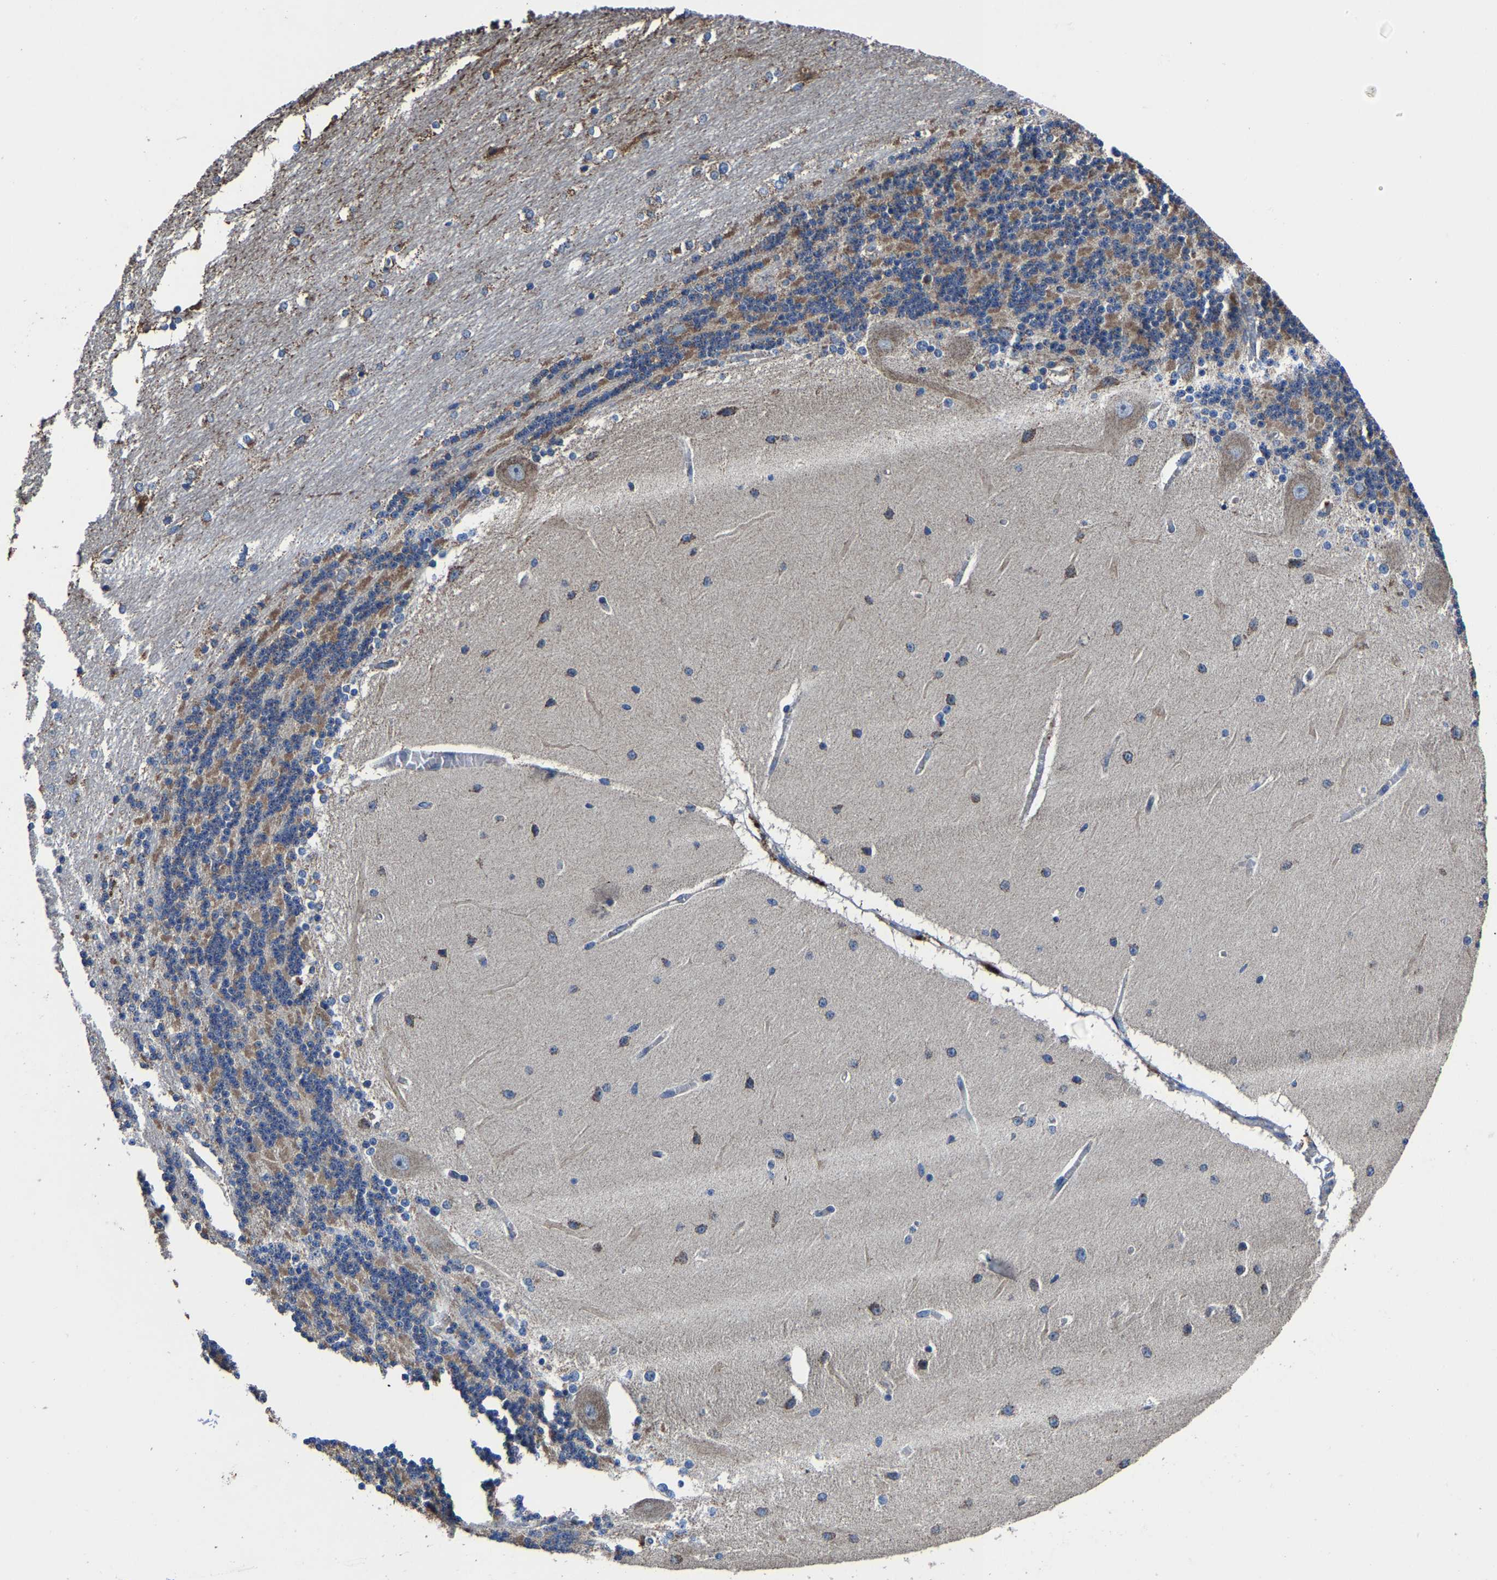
{"staining": {"intensity": "moderate", "quantity": "<25%", "location": "cytoplasmic/membranous"}, "tissue": "cerebellum", "cell_type": "Cells in granular layer", "image_type": "normal", "snomed": [{"axis": "morphology", "description": "Normal tissue, NOS"}, {"axis": "topography", "description": "Cerebellum"}], "caption": "A histopathology image showing moderate cytoplasmic/membranous positivity in about <25% of cells in granular layer in benign cerebellum, as visualized by brown immunohistochemical staining.", "gene": "ZCCHC7", "patient": {"sex": "female", "age": 54}}